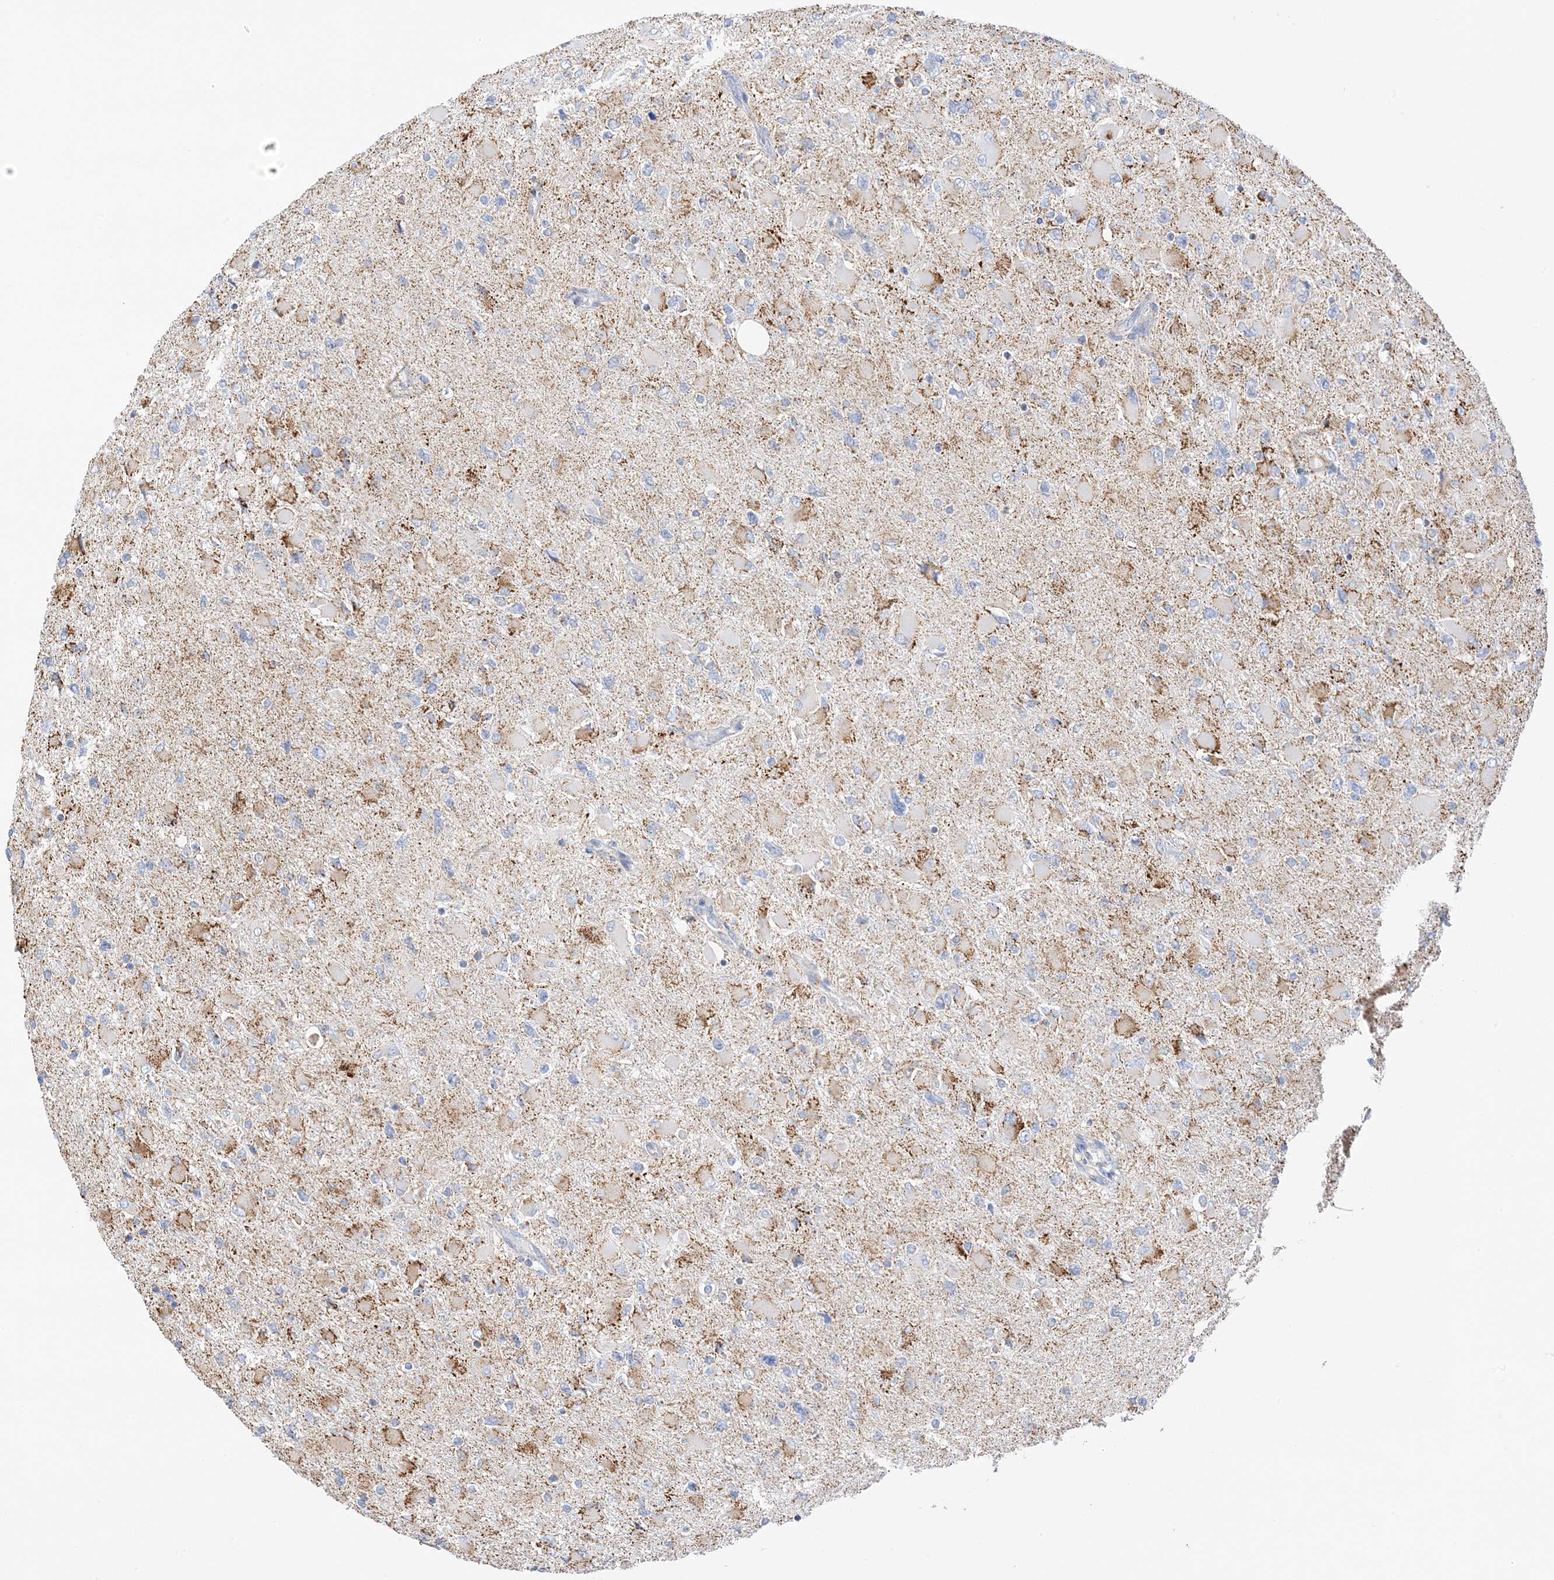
{"staining": {"intensity": "moderate", "quantity": "<25%", "location": "cytoplasmic/membranous"}, "tissue": "glioma", "cell_type": "Tumor cells", "image_type": "cancer", "snomed": [{"axis": "morphology", "description": "Glioma, malignant, High grade"}, {"axis": "topography", "description": "Cerebral cortex"}], "caption": "Protein analysis of glioma tissue exhibits moderate cytoplasmic/membranous expression in about <25% of tumor cells.", "gene": "CAPN13", "patient": {"sex": "female", "age": 36}}